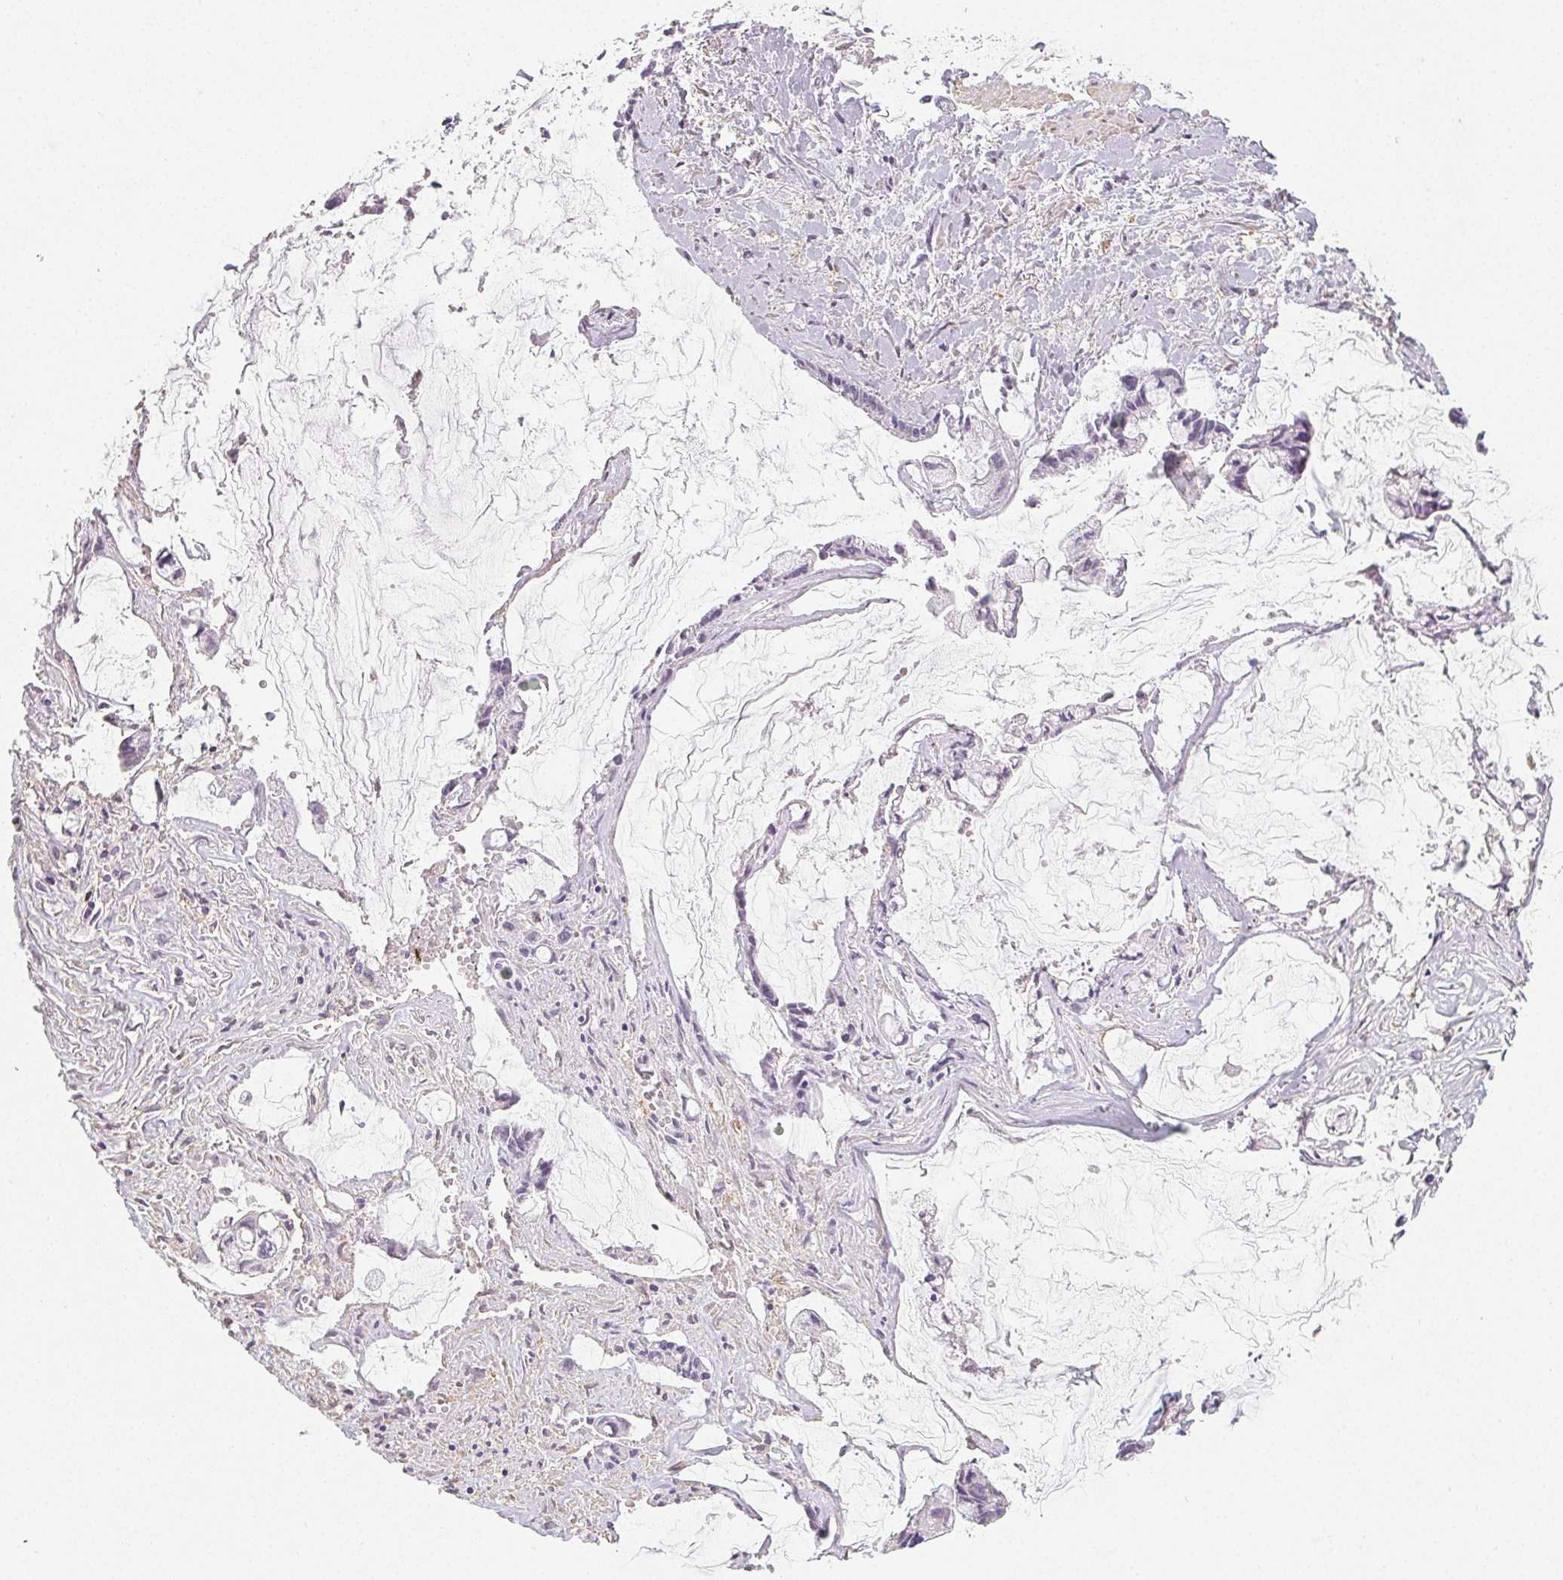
{"staining": {"intensity": "negative", "quantity": "none", "location": "none"}, "tissue": "ovarian cancer", "cell_type": "Tumor cells", "image_type": "cancer", "snomed": [{"axis": "morphology", "description": "Cystadenocarcinoma, mucinous, NOS"}, {"axis": "topography", "description": "Ovary"}], "caption": "This image is of mucinous cystadenocarcinoma (ovarian) stained with immunohistochemistry to label a protein in brown with the nuclei are counter-stained blue. There is no expression in tumor cells.", "gene": "LRRC23", "patient": {"sex": "female", "age": 90}}